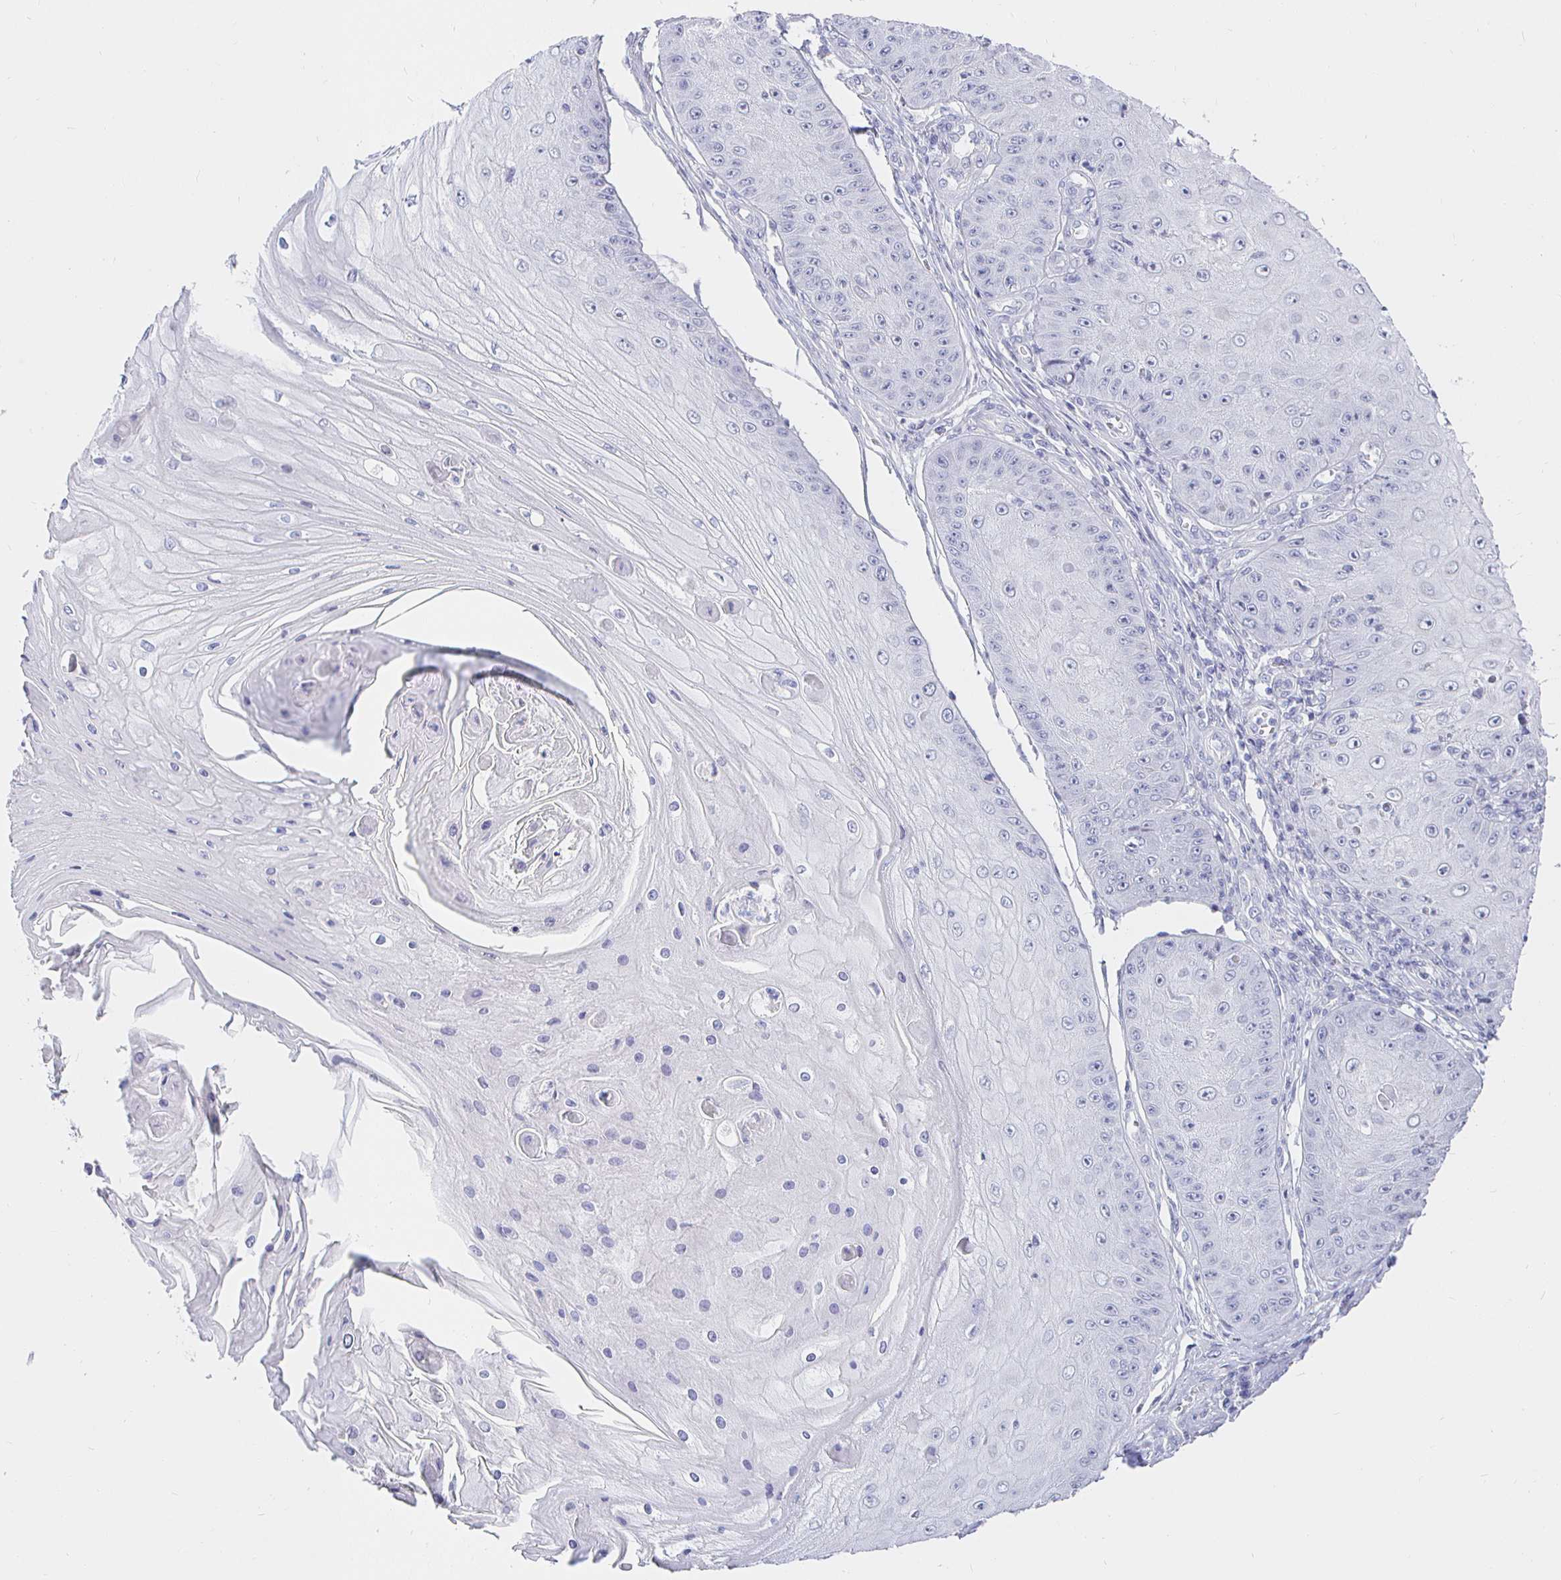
{"staining": {"intensity": "negative", "quantity": "none", "location": "none"}, "tissue": "skin cancer", "cell_type": "Tumor cells", "image_type": "cancer", "snomed": [{"axis": "morphology", "description": "Squamous cell carcinoma, NOS"}, {"axis": "topography", "description": "Skin"}], "caption": "An IHC histopathology image of skin cancer is shown. There is no staining in tumor cells of skin cancer.", "gene": "CR2", "patient": {"sex": "male", "age": 70}}